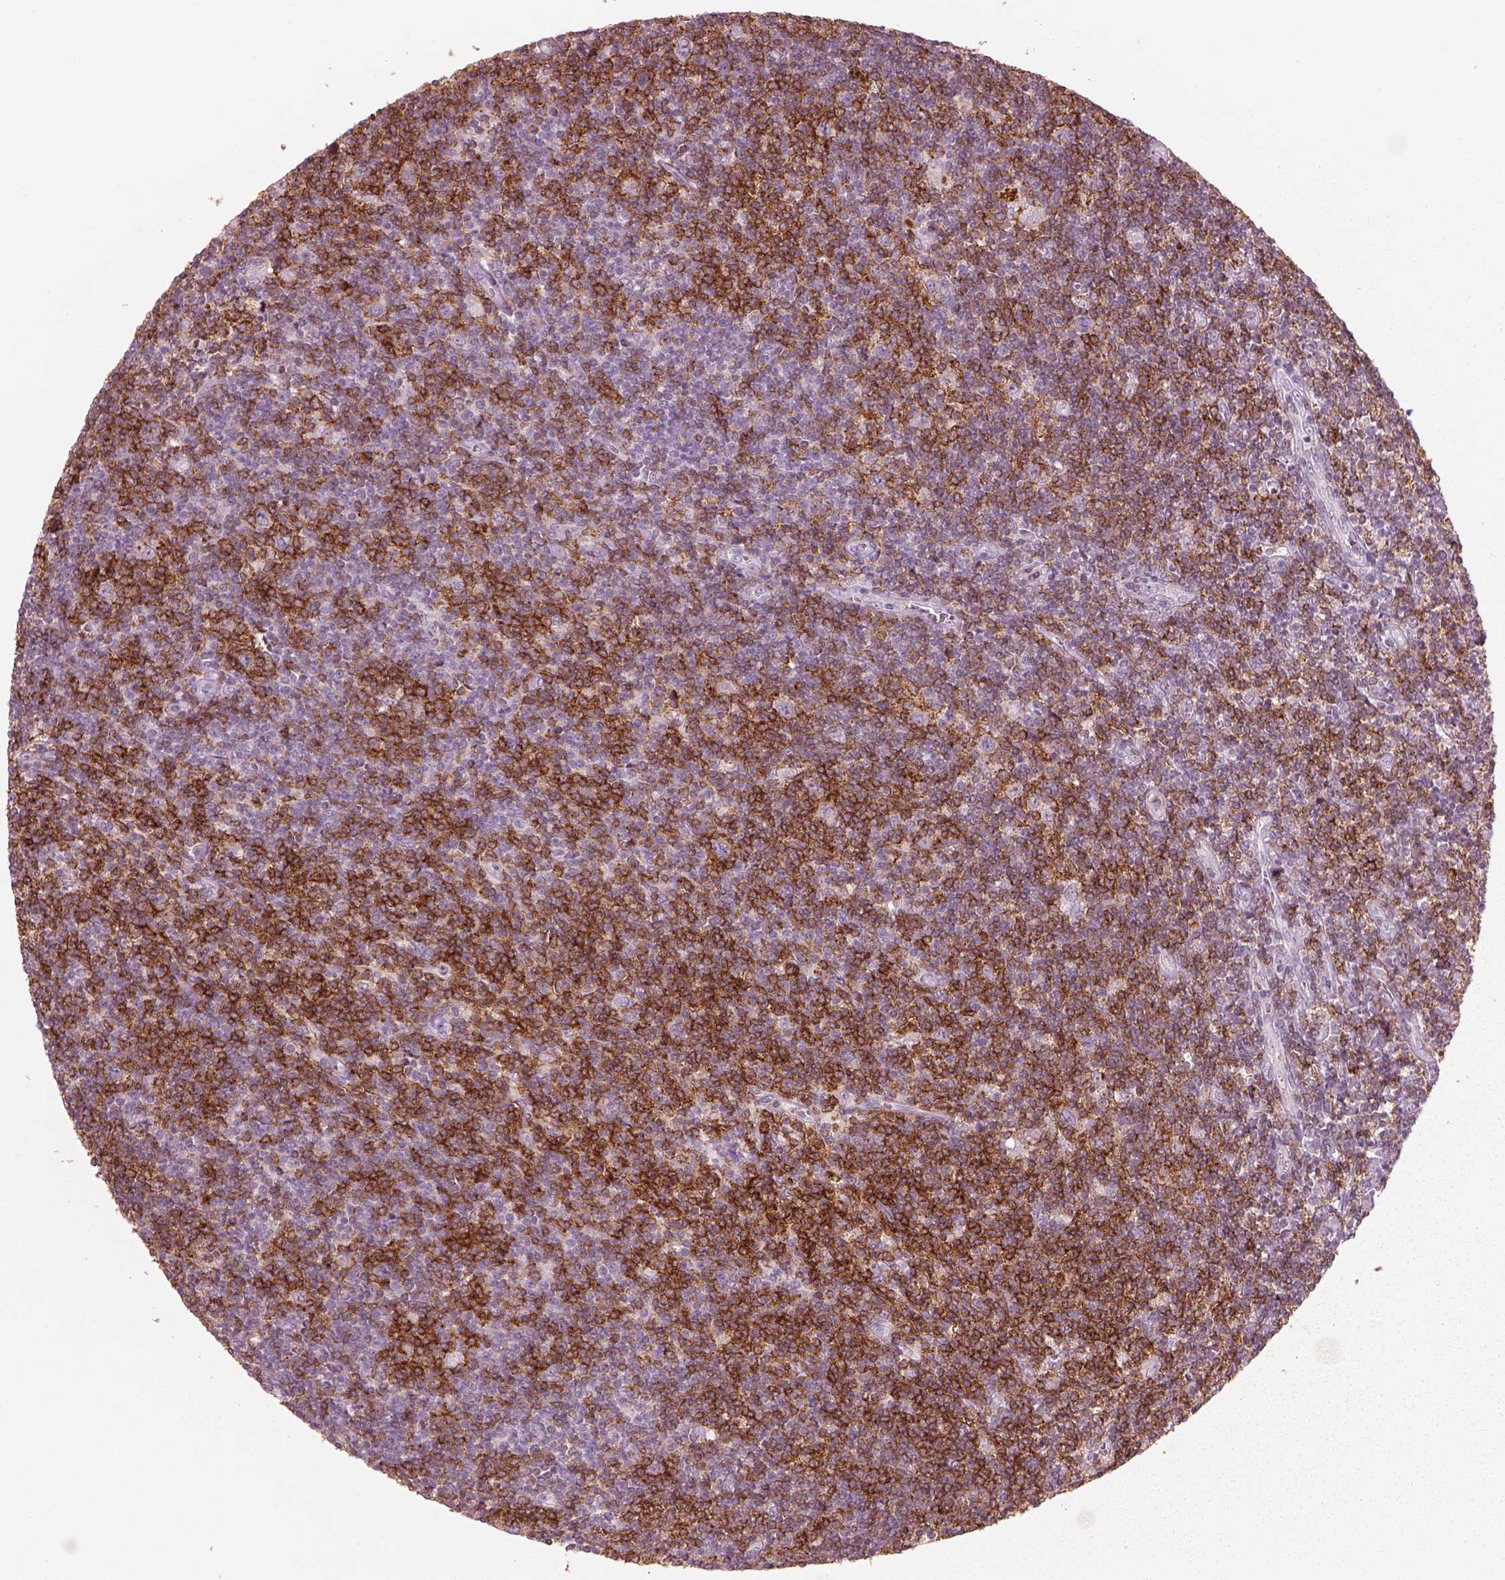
{"staining": {"intensity": "negative", "quantity": "none", "location": "none"}, "tissue": "lymphoma", "cell_type": "Tumor cells", "image_type": "cancer", "snomed": [{"axis": "morphology", "description": "Hodgkin's disease, NOS"}, {"axis": "topography", "description": "Lymph node"}], "caption": "This image is of Hodgkin's disease stained with IHC to label a protein in brown with the nuclei are counter-stained blue. There is no expression in tumor cells. (DAB (3,3'-diaminobenzidine) IHC, high magnification).", "gene": "PDCD1", "patient": {"sex": "male", "age": 40}}